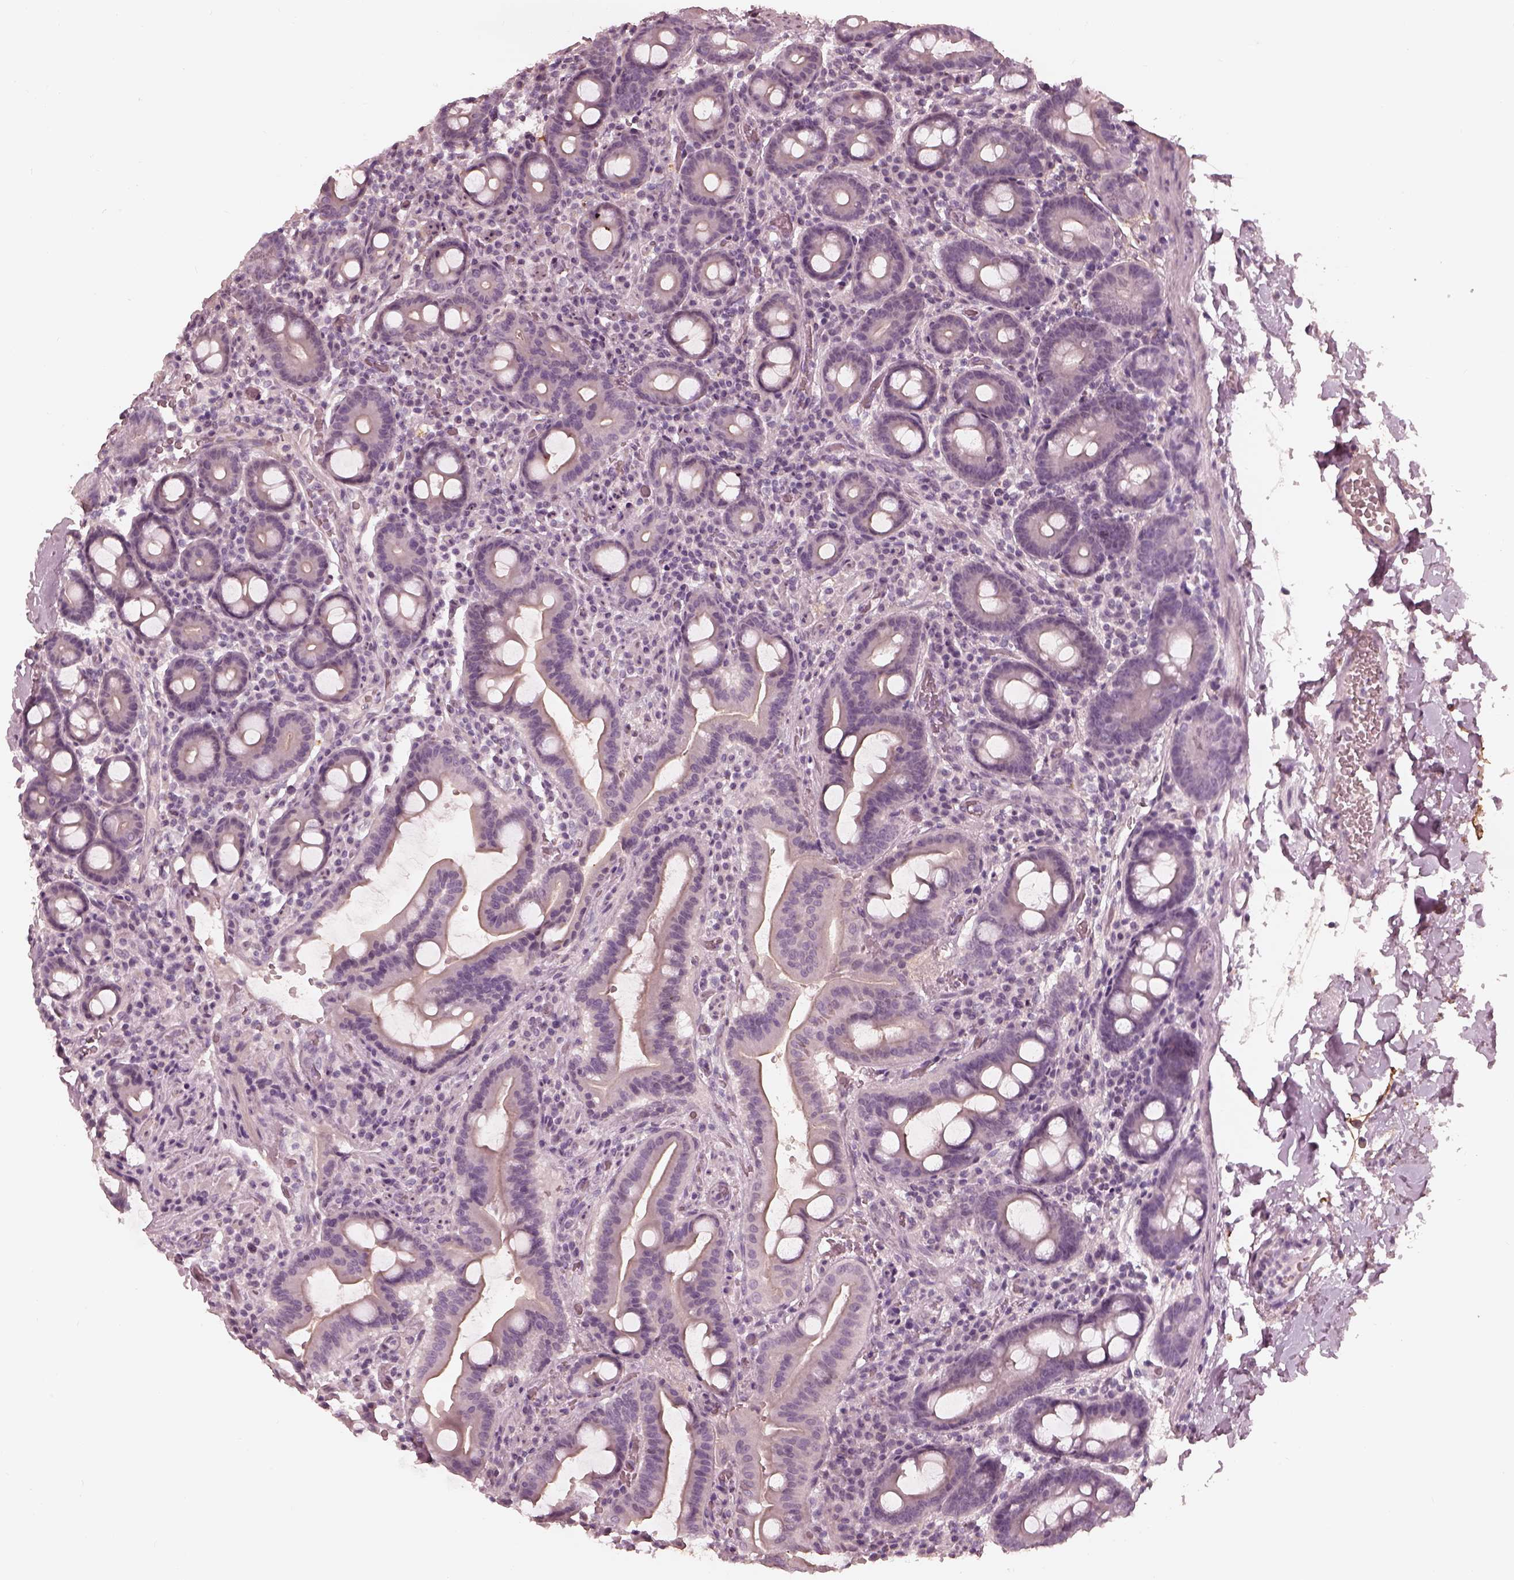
{"staining": {"intensity": "negative", "quantity": "none", "location": "none"}, "tissue": "duodenum", "cell_type": "Glandular cells", "image_type": "normal", "snomed": [{"axis": "morphology", "description": "Normal tissue, NOS"}, {"axis": "topography", "description": "Duodenum"}], "caption": "Duodenum was stained to show a protein in brown. There is no significant staining in glandular cells. Nuclei are stained in blue.", "gene": "ADRB3", "patient": {"sex": "male", "age": 59}}